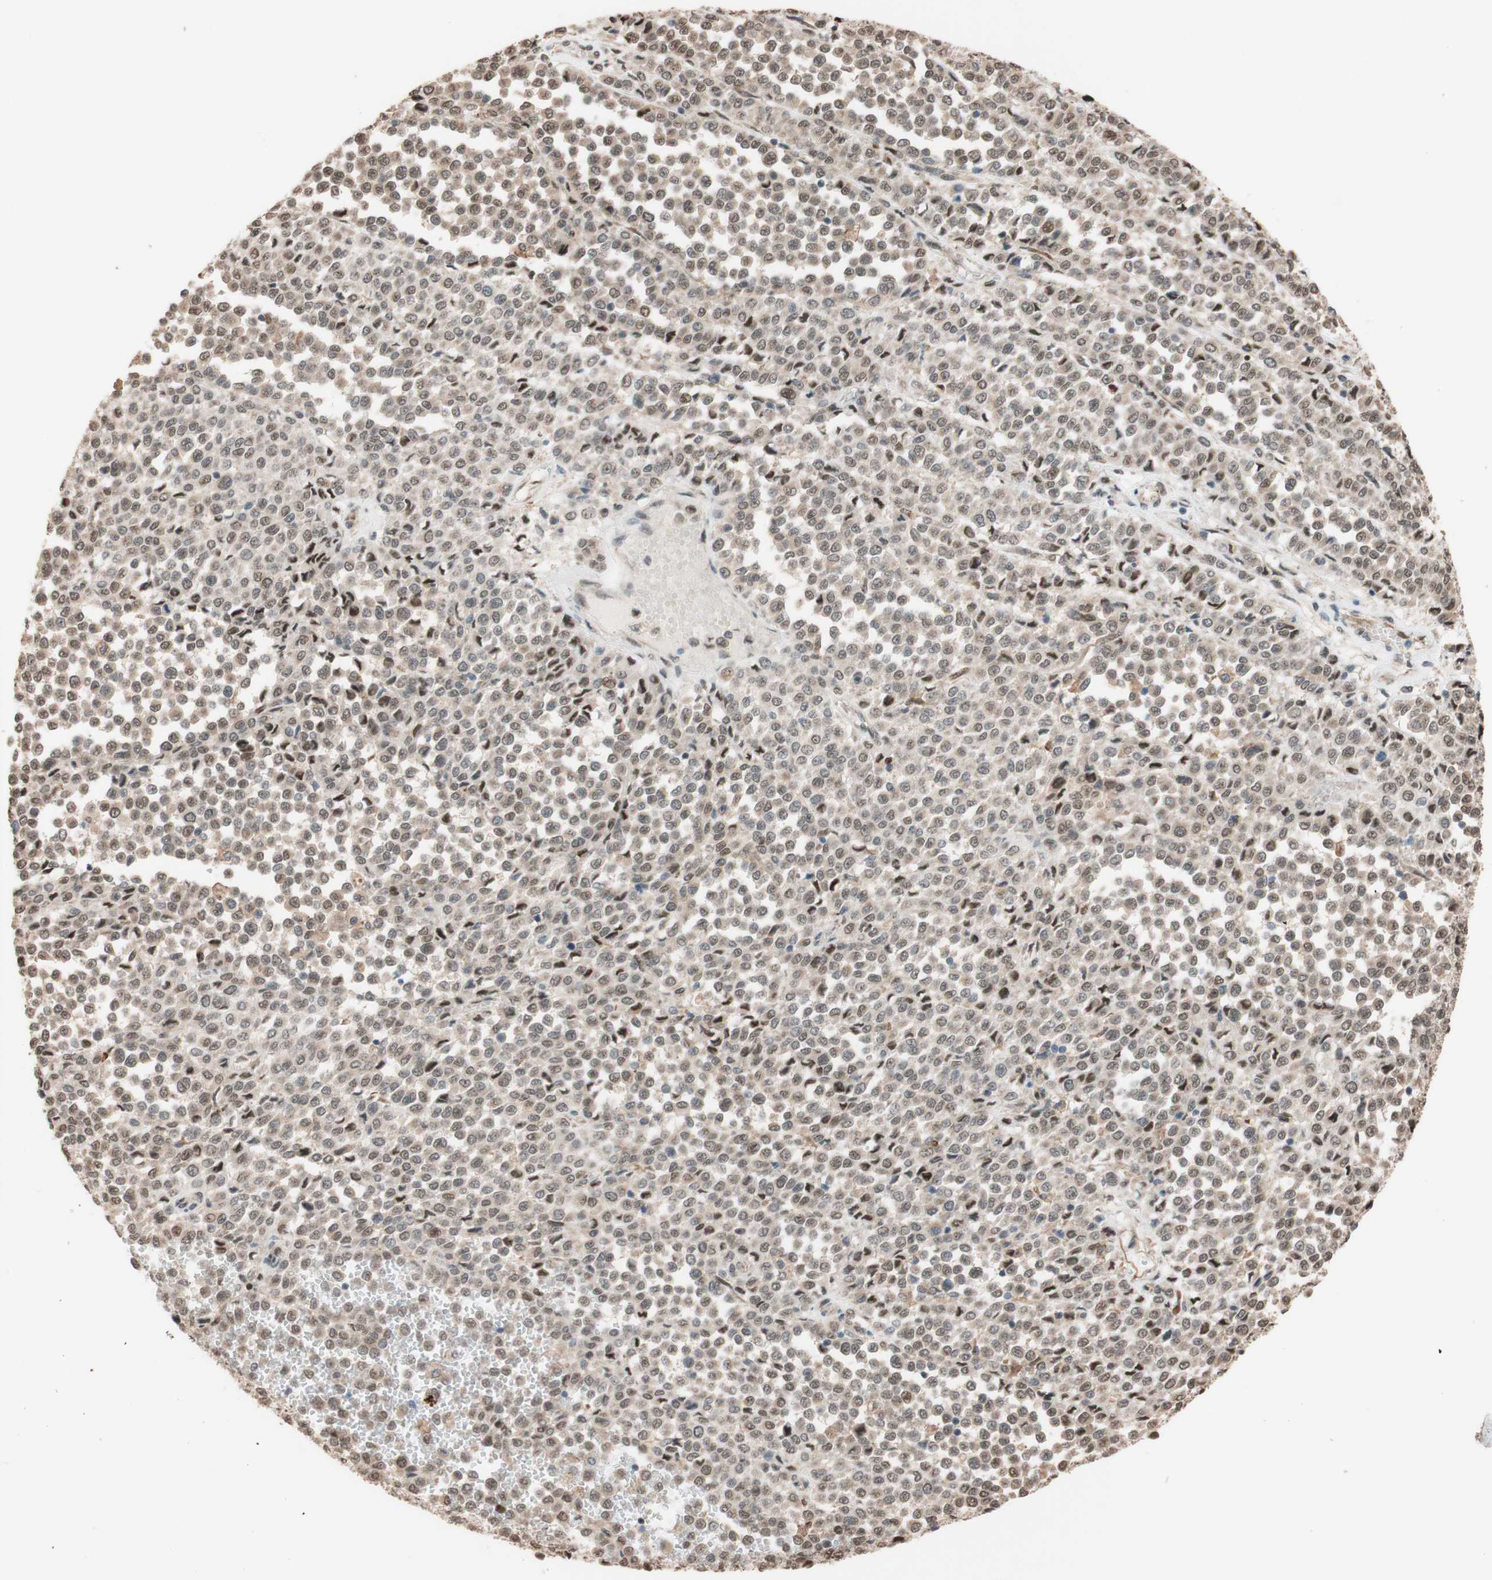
{"staining": {"intensity": "weak", "quantity": "<25%", "location": "cytoplasmic/membranous"}, "tissue": "melanoma", "cell_type": "Tumor cells", "image_type": "cancer", "snomed": [{"axis": "morphology", "description": "Malignant melanoma, Metastatic site"}, {"axis": "topography", "description": "Pancreas"}], "caption": "An IHC histopathology image of malignant melanoma (metastatic site) is shown. There is no staining in tumor cells of malignant melanoma (metastatic site).", "gene": "CCNC", "patient": {"sex": "female", "age": 30}}